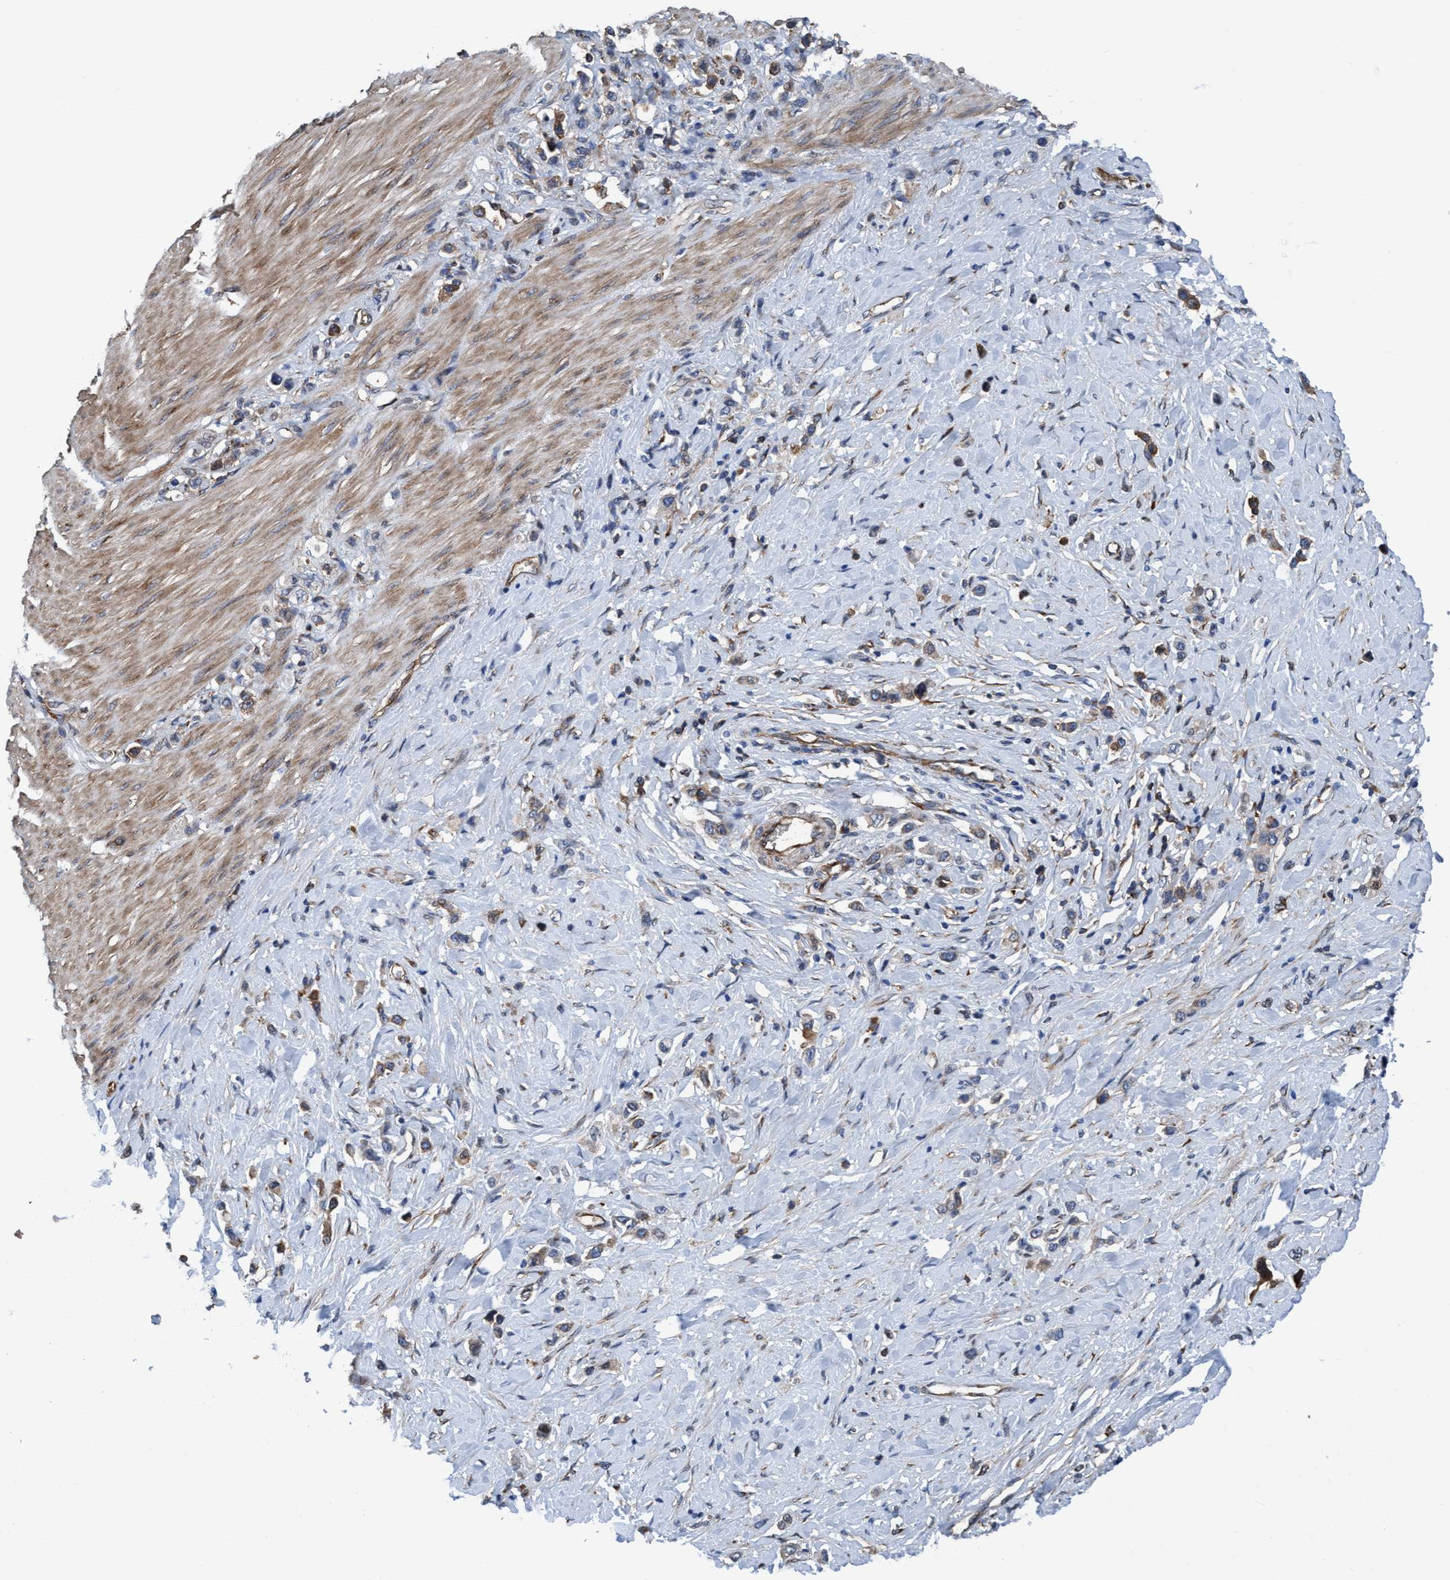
{"staining": {"intensity": "weak", "quantity": ">75%", "location": "cytoplasmic/membranous"}, "tissue": "stomach cancer", "cell_type": "Tumor cells", "image_type": "cancer", "snomed": [{"axis": "morphology", "description": "Adenocarcinoma, NOS"}, {"axis": "topography", "description": "Stomach"}], "caption": "A micrograph showing weak cytoplasmic/membranous positivity in about >75% of tumor cells in stomach adenocarcinoma, as visualized by brown immunohistochemical staining.", "gene": "NMT1", "patient": {"sex": "female", "age": 65}}